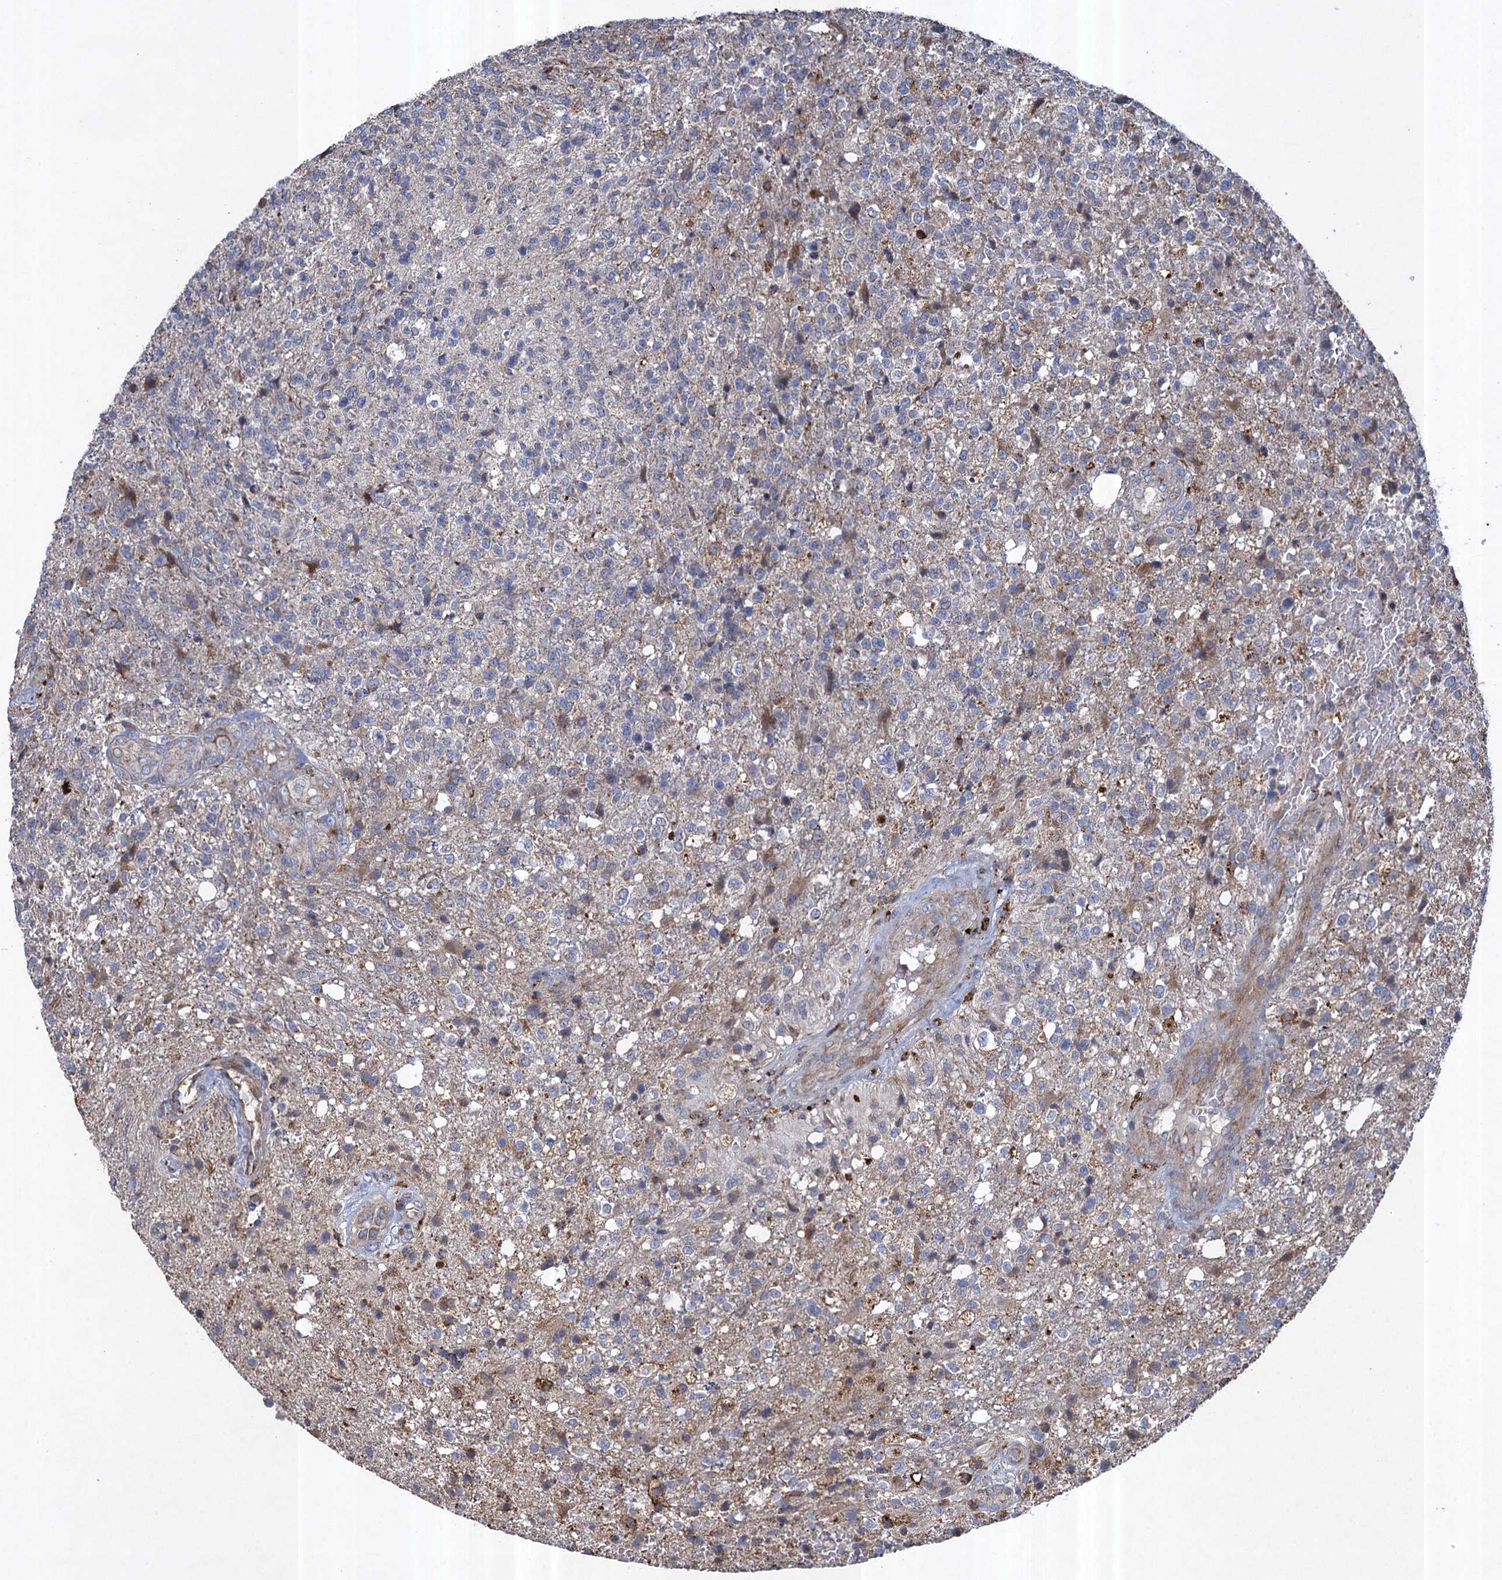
{"staining": {"intensity": "weak", "quantity": "<25%", "location": "cytoplasmic/membranous"}, "tissue": "glioma", "cell_type": "Tumor cells", "image_type": "cancer", "snomed": [{"axis": "morphology", "description": "Glioma, malignant, High grade"}, {"axis": "topography", "description": "Brain"}], "caption": "This is an IHC photomicrograph of human malignant glioma (high-grade). There is no expression in tumor cells.", "gene": "TXNDC11", "patient": {"sex": "male", "age": 56}}